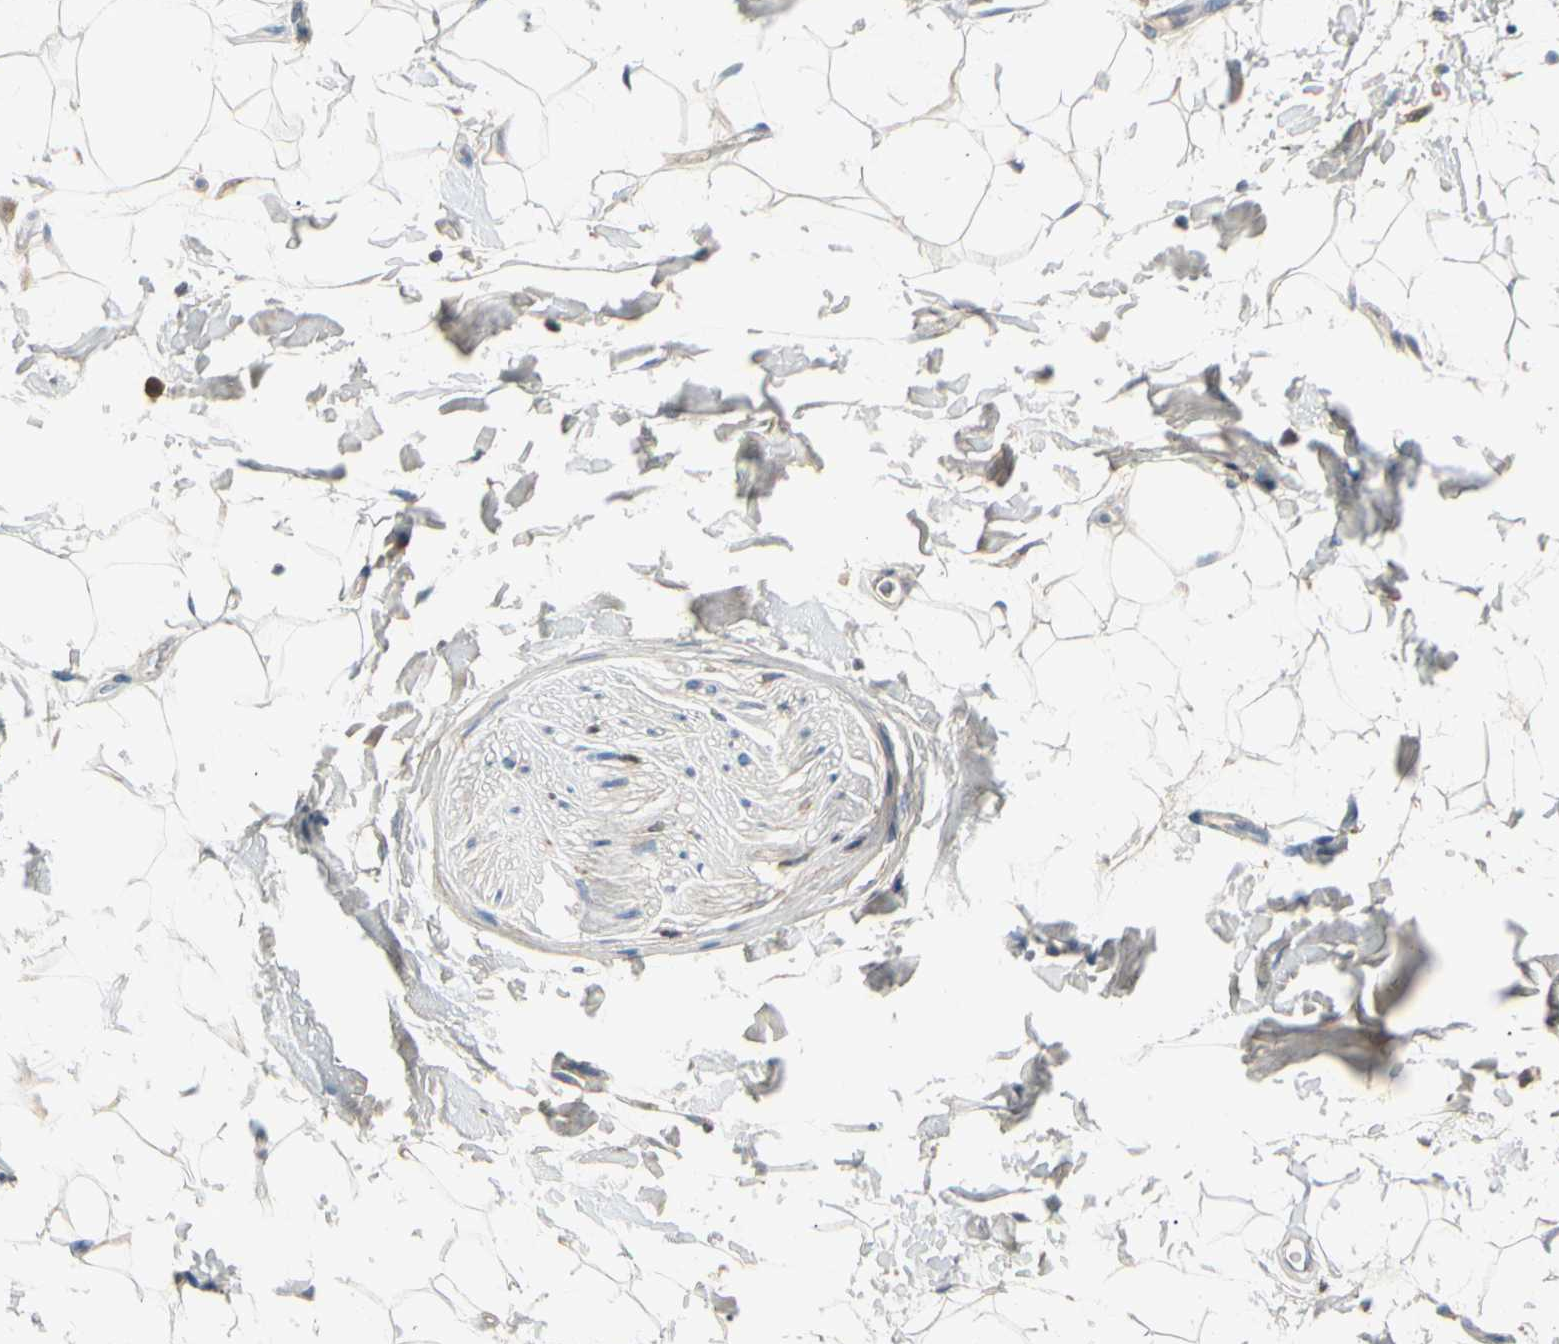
{"staining": {"intensity": "weak", "quantity": ">75%", "location": "cytoplasmic/membranous"}, "tissue": "adipose tissue", "cell_type": "Adipocytes", "image_type": "normal", "snomed": [{"axis": "morphology", "description": "Normal tissue, NOS"}, {"axis": "topography", "description": "Soft tissue"}], "caption": "Normal adipose tissue was stained to show a protein in brown. There is low levels of weak cytoplasmic/membranous positivity in approximately >75% of adipocytes. (Brightfield microscopy of DAB IHC at high magnification).", "gene": "HJURP", "patient": {"sex": "male", "age": 72}}